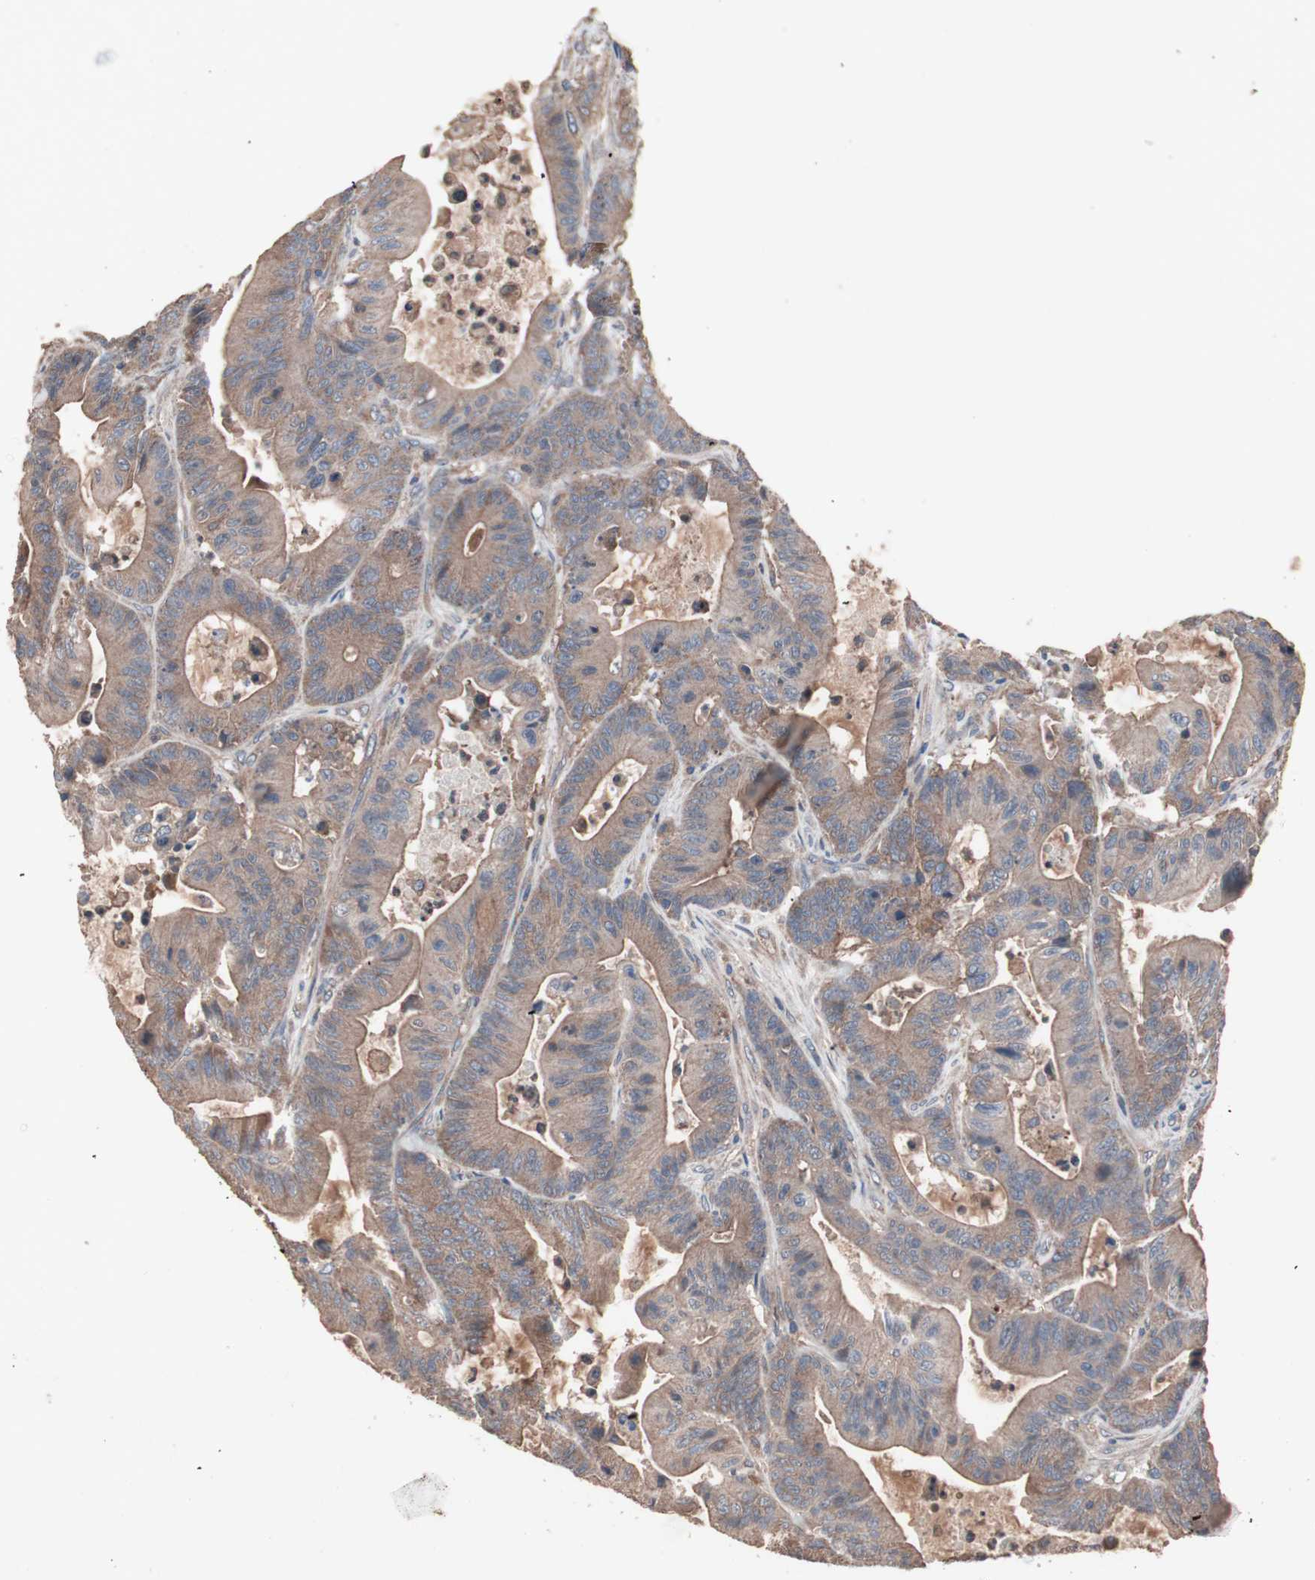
{"staining": {"intensity": "moderate", "quantity": ">75%", "location": "cytoplasmic/membranous"}, "tissue": "colorectal cancer", "cell_type": "Tumor cells", "image_type": "cancer", "snomed": [{"axis": "morphology", "description": "Adenocarcinoma, NOS"}, {"axis": "topography", "description": "Colon"}], "caption": "Immunohistochemistry photomicrograph of neoplastic tissue: adenocarcinoma (colorectal) stained using IHC demonstrates medium levels of moderate protein expression localized specifically in the cytoplasmic/membranous of tumor cells, appearing as a cytoplasmic/membranous brown color.", "gene": "ATG7", "patient": {"sex": "female", "age": 84}}